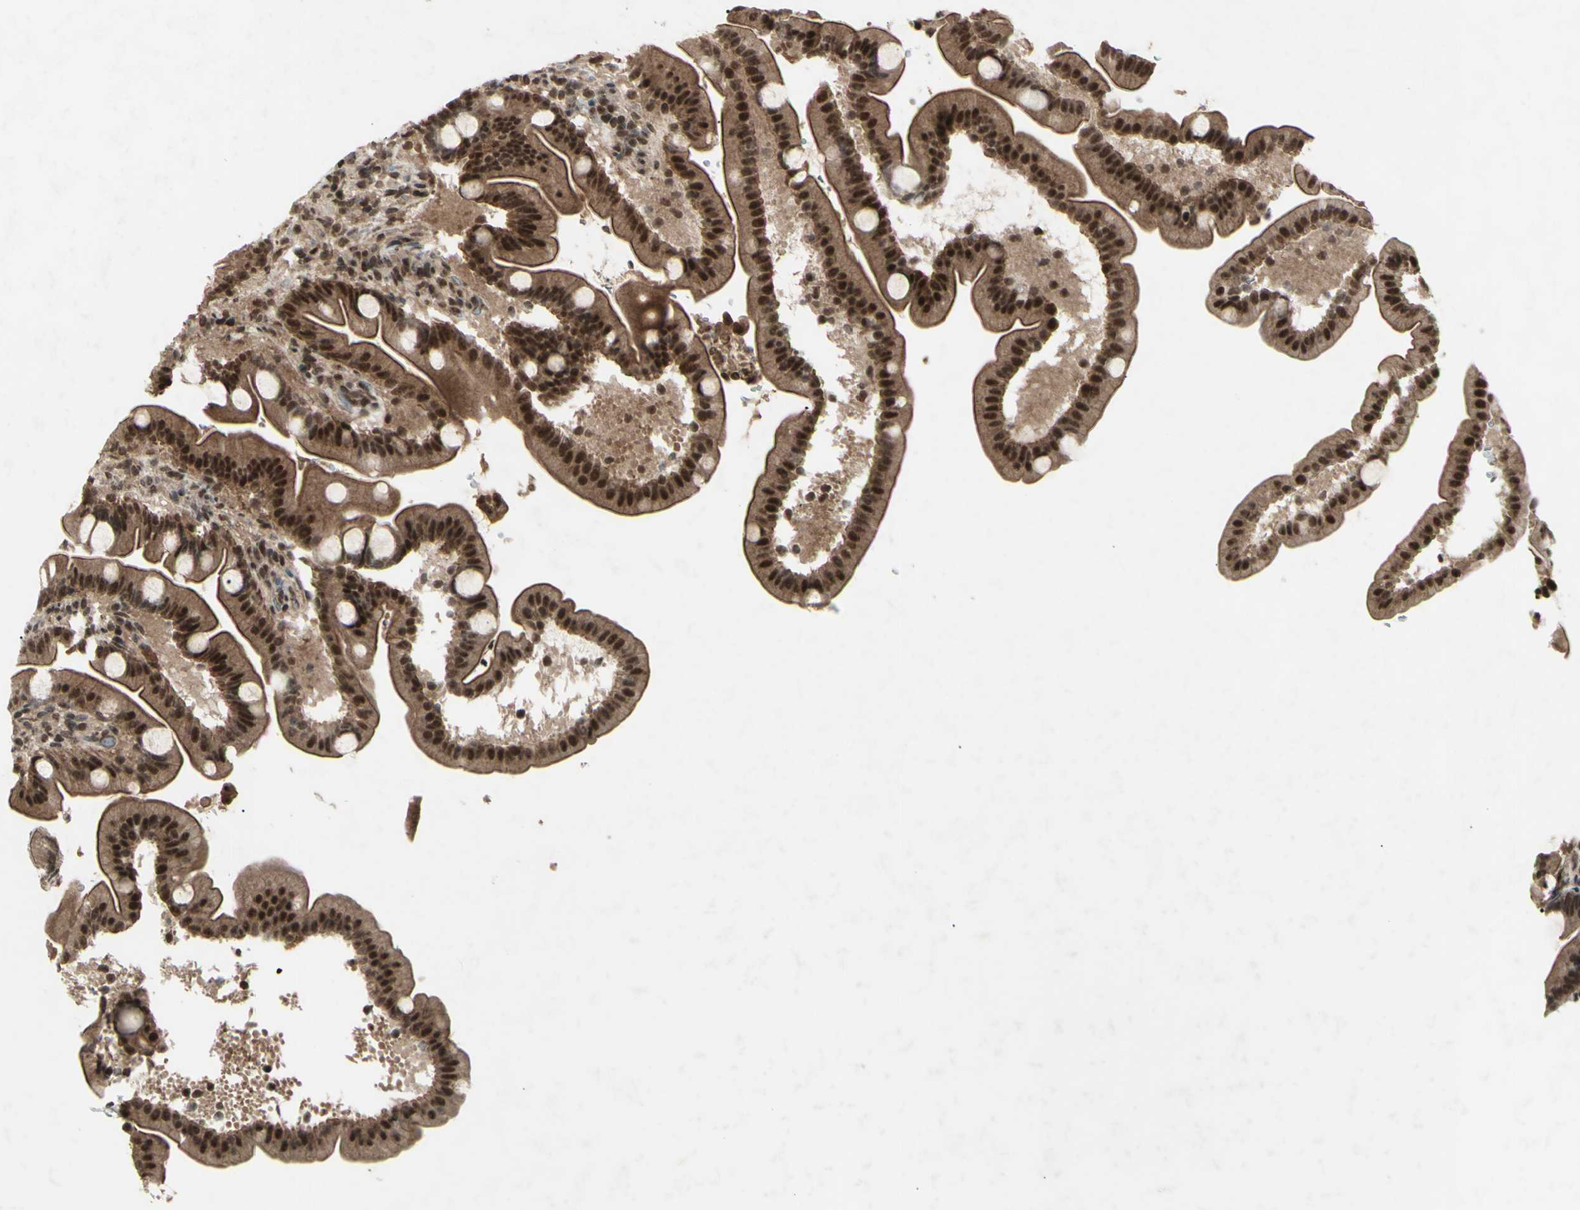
{"staining": {"intensity": "moderate", "quantity": ">75%", "location": "cytoplasmic/membranous,nuclear"}, "tissue": "duodenum", "cell_type": "Glandular cells", "image_type": "normal", "snomed": [{"axis": "morphology", "description": "Normal tissue, NOS"}, {"axis": "topography", "description": "Duodenum"}], "caption": "Immunohistochemical staining of normal duodenum displays moderate cytoplasmic/membranous,nuclear protein positivity in about >75% of glandular cells. (IHC, brightfield microscopy, high magnification).", "gene": "SNW1", "patient": {"sex": "male", "age": 54}}